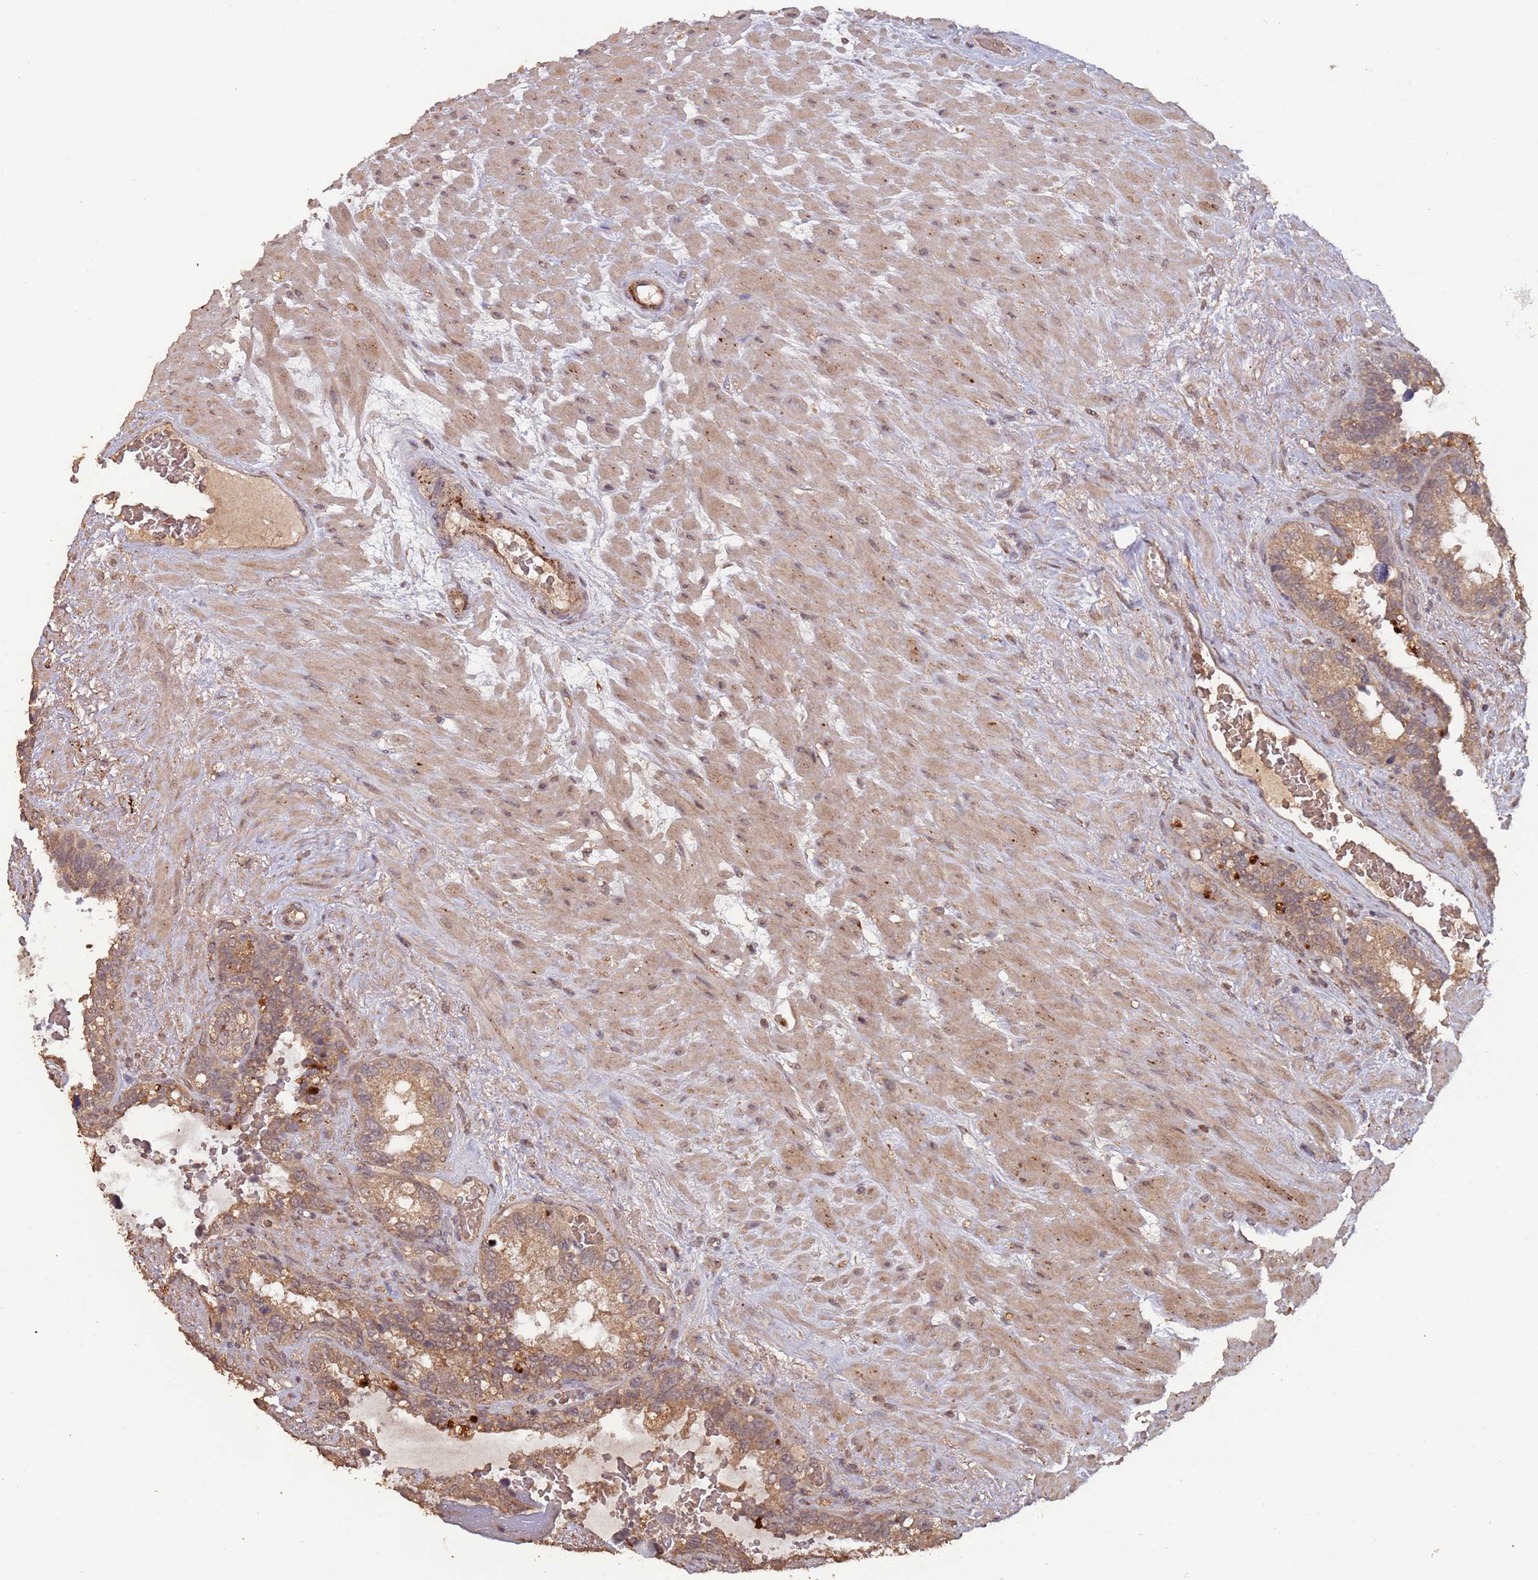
{"staining": {"intensity": "moderate", "quantity": ">75%", "location": "cytoplasmic/membranous"}, "tissue": "seminal vesicle", "cell_type": "Glandular cells", "image_type": "normal", "snomed": [{"axis": "morphology", "description": "Normal tissue, NOS"}, {"axis": "topography", "description": "Seminal veicle"}], "caption": "Immunohistochemistry (IHC) (DAB (3,3'-diaminobenzidine)) staining of normal seminal vesicle exhibits moderate cytoplasmic/membranous protein staining in about >75% of glandular cells.", "gene": "FRAT1", "patient": {"sex": "male", "age": 80}}